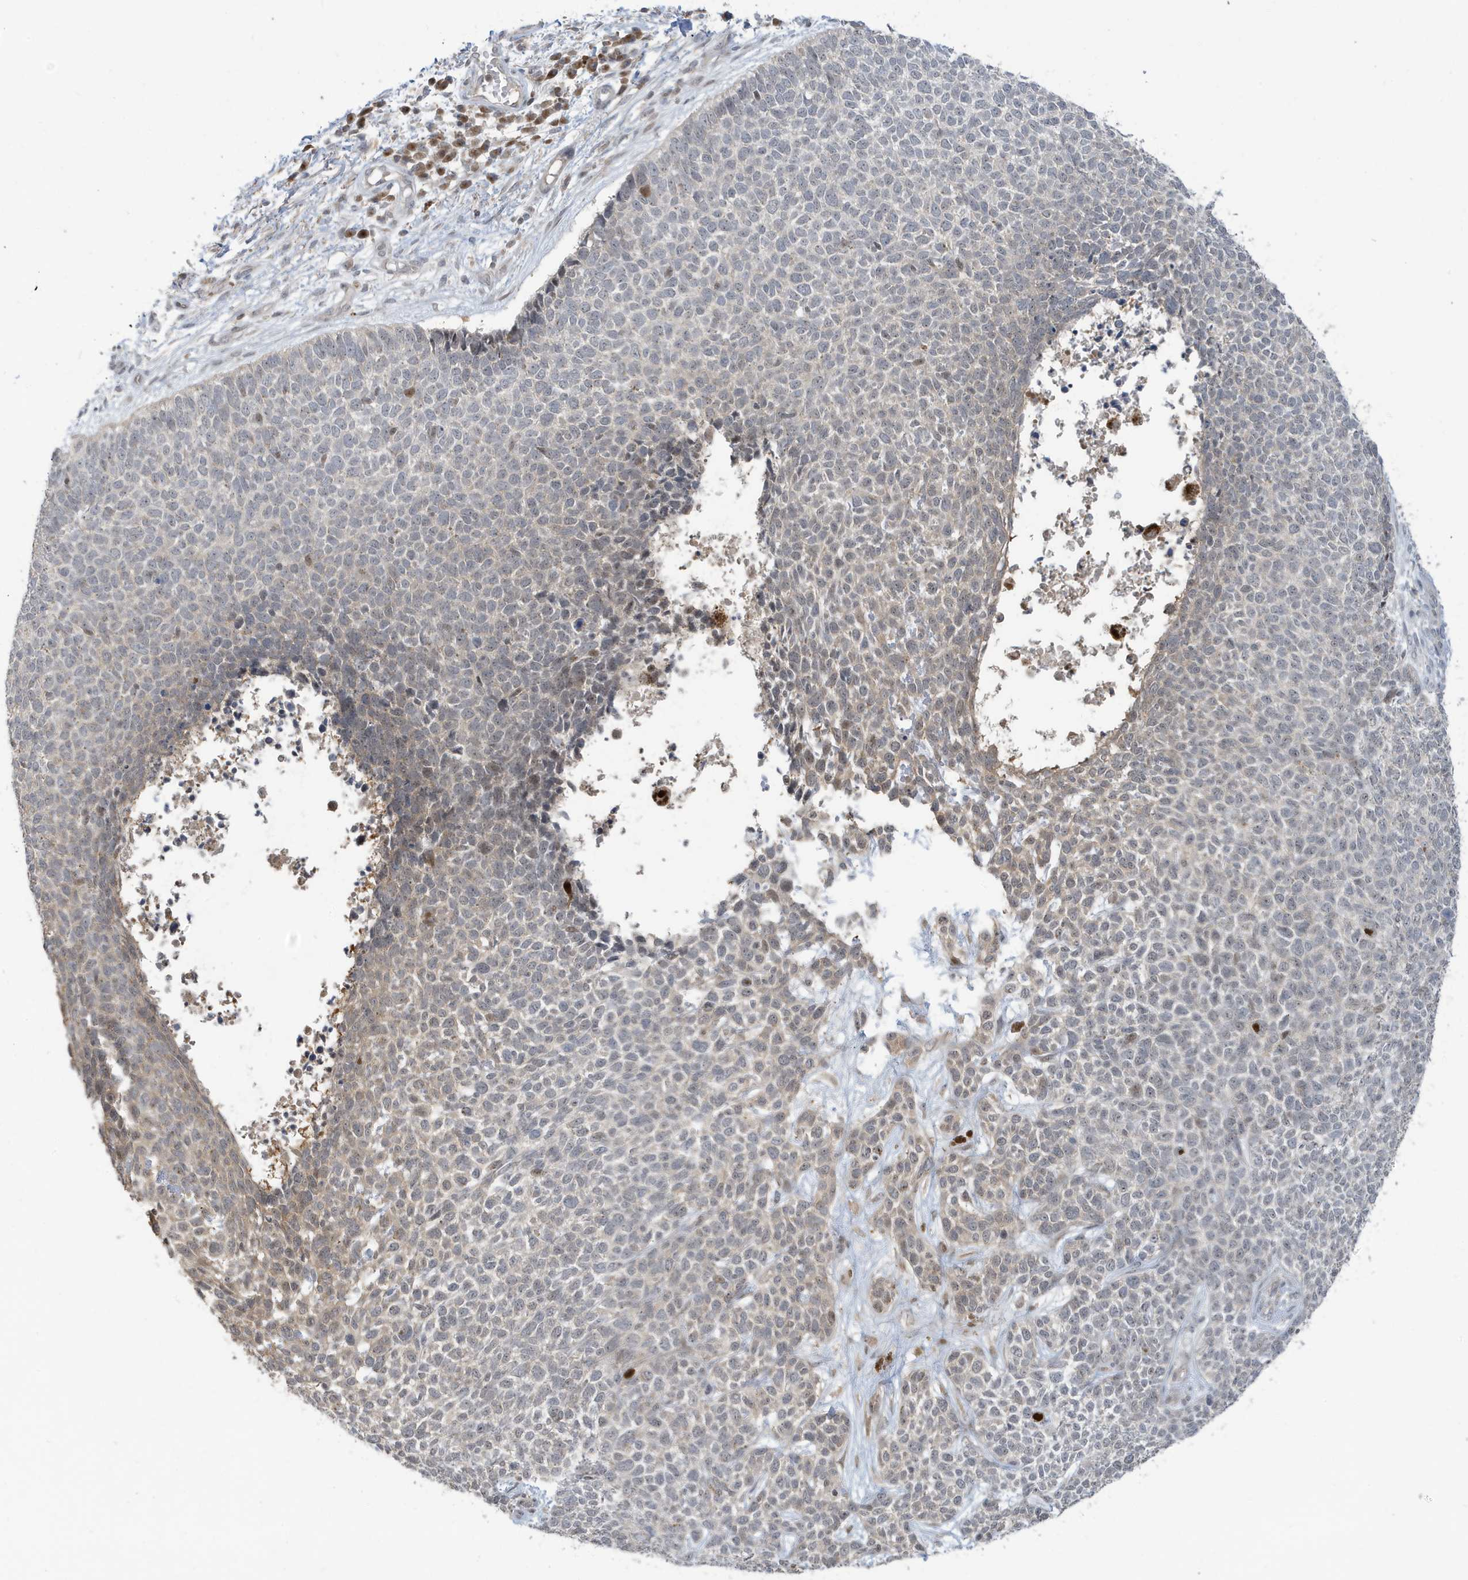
{"staining": {"intensity": "weak", "quantity": "<25%", "location": "cytoplasmic/membranous"}, "tissue": "skin cancer", "cell_type": "Tumor cells", "image_type": "cancer", "snomed": [{"axis": "morphology", "description": "Basal cell carcinoma"}, {"axis": "topography", "description": "Skin"}], "caption": "DAB immunohistochemical staining of skin basal cell carcinoma reveals no significant expression in tumor cells.", "gene": "PRRT3", "patient": {"sex": "female", "age": 84}}